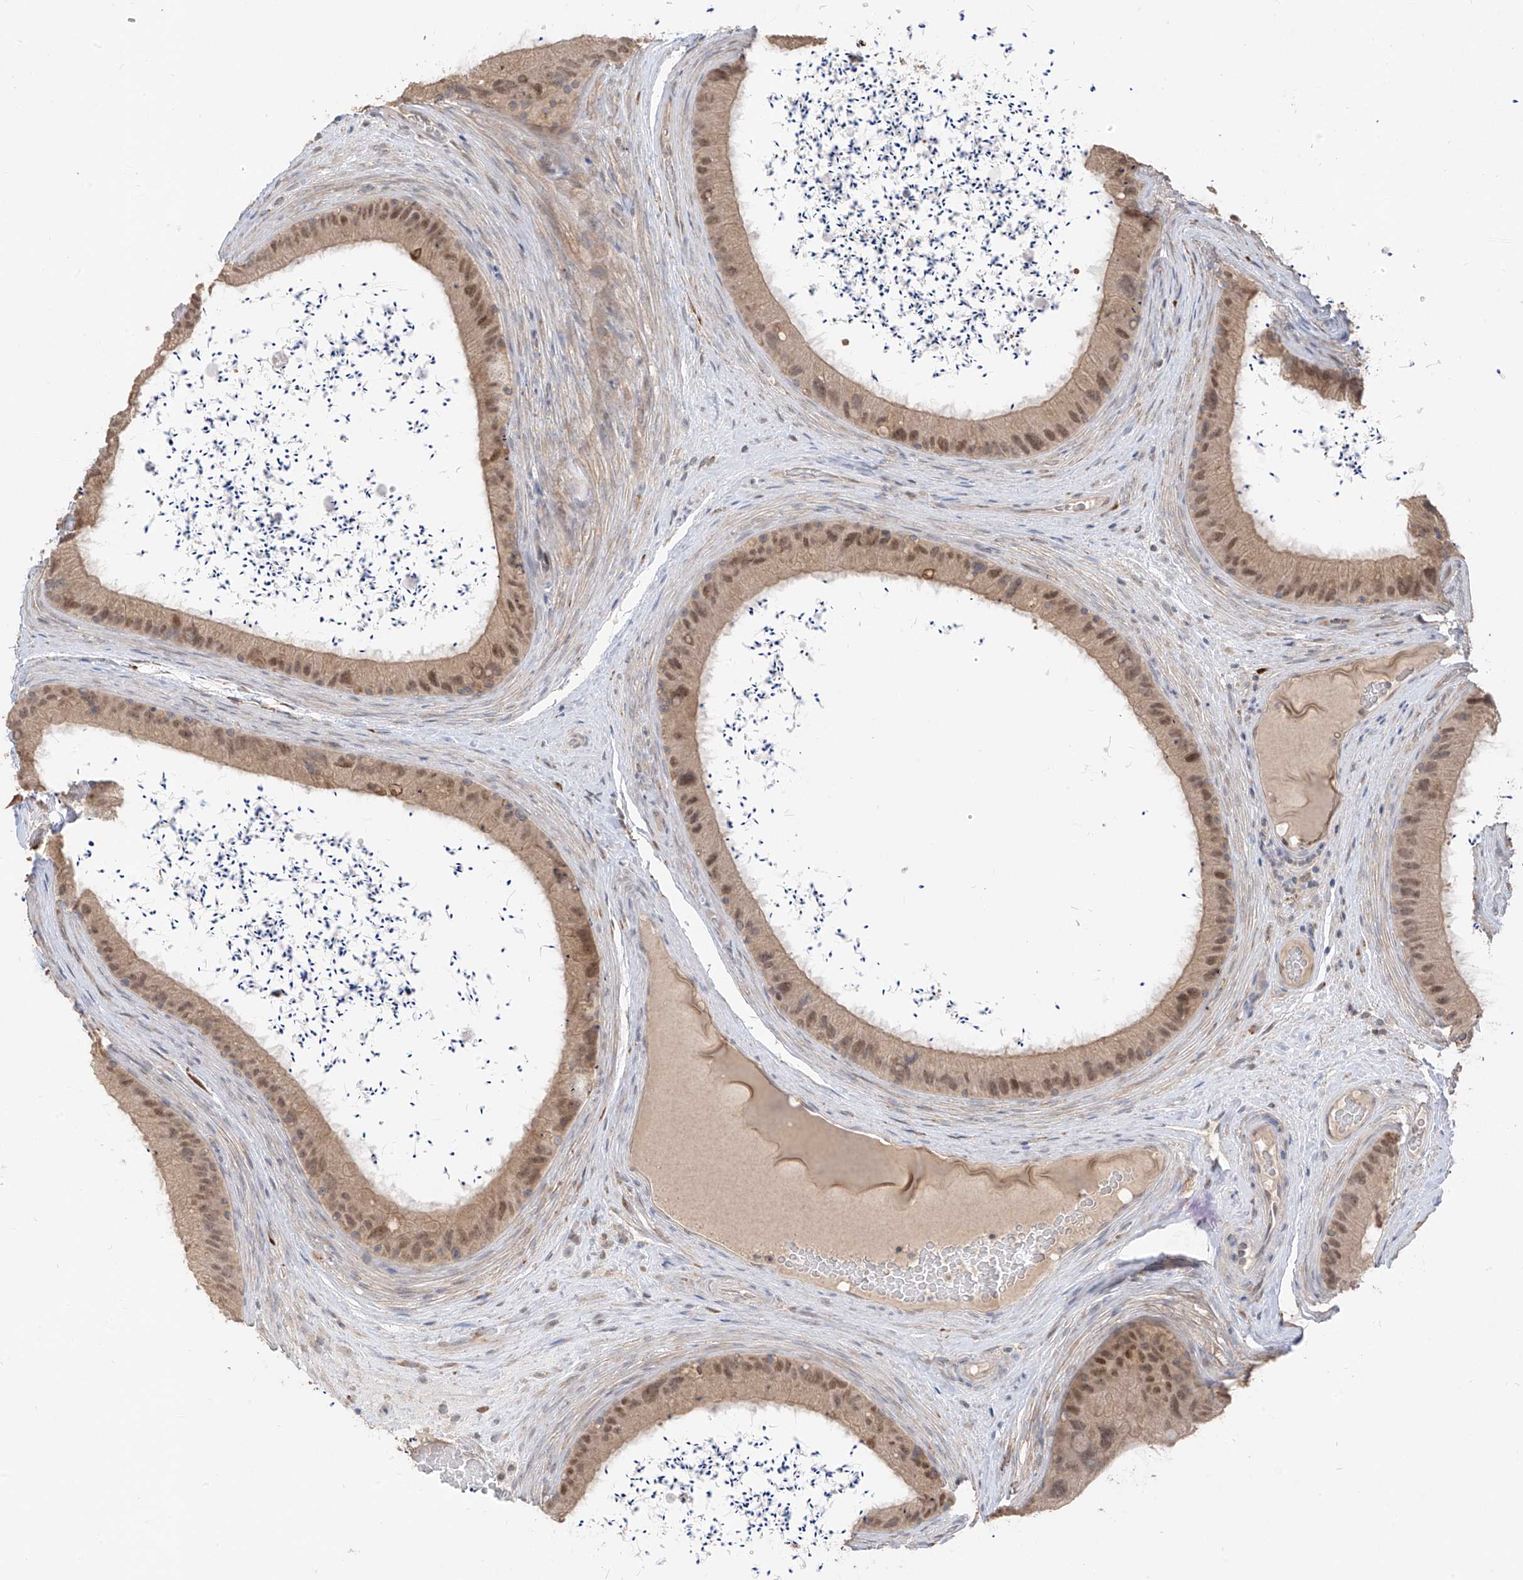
{"staining": {"intensity": "moderate", "quantity": "25%-75%", "location": "nuclear"}, "tissue": "epididymis", "cell_type": "Glandular cells", "image_type": "normal", "snomed": [{"axis": "morphology", "description": "Normal tissue, NOS"}, {"axis": "topography", "description": "Epididymis, spermatic cord, NOS"}], "caption": "Immunohistochemical staining of normal human epididymis demonstrates medium levels of moderate nuclear expression in about 25%-75% of glandular cells.", "gene": "COLGALT2", "patient": {"sex": "male", "age": 50}}